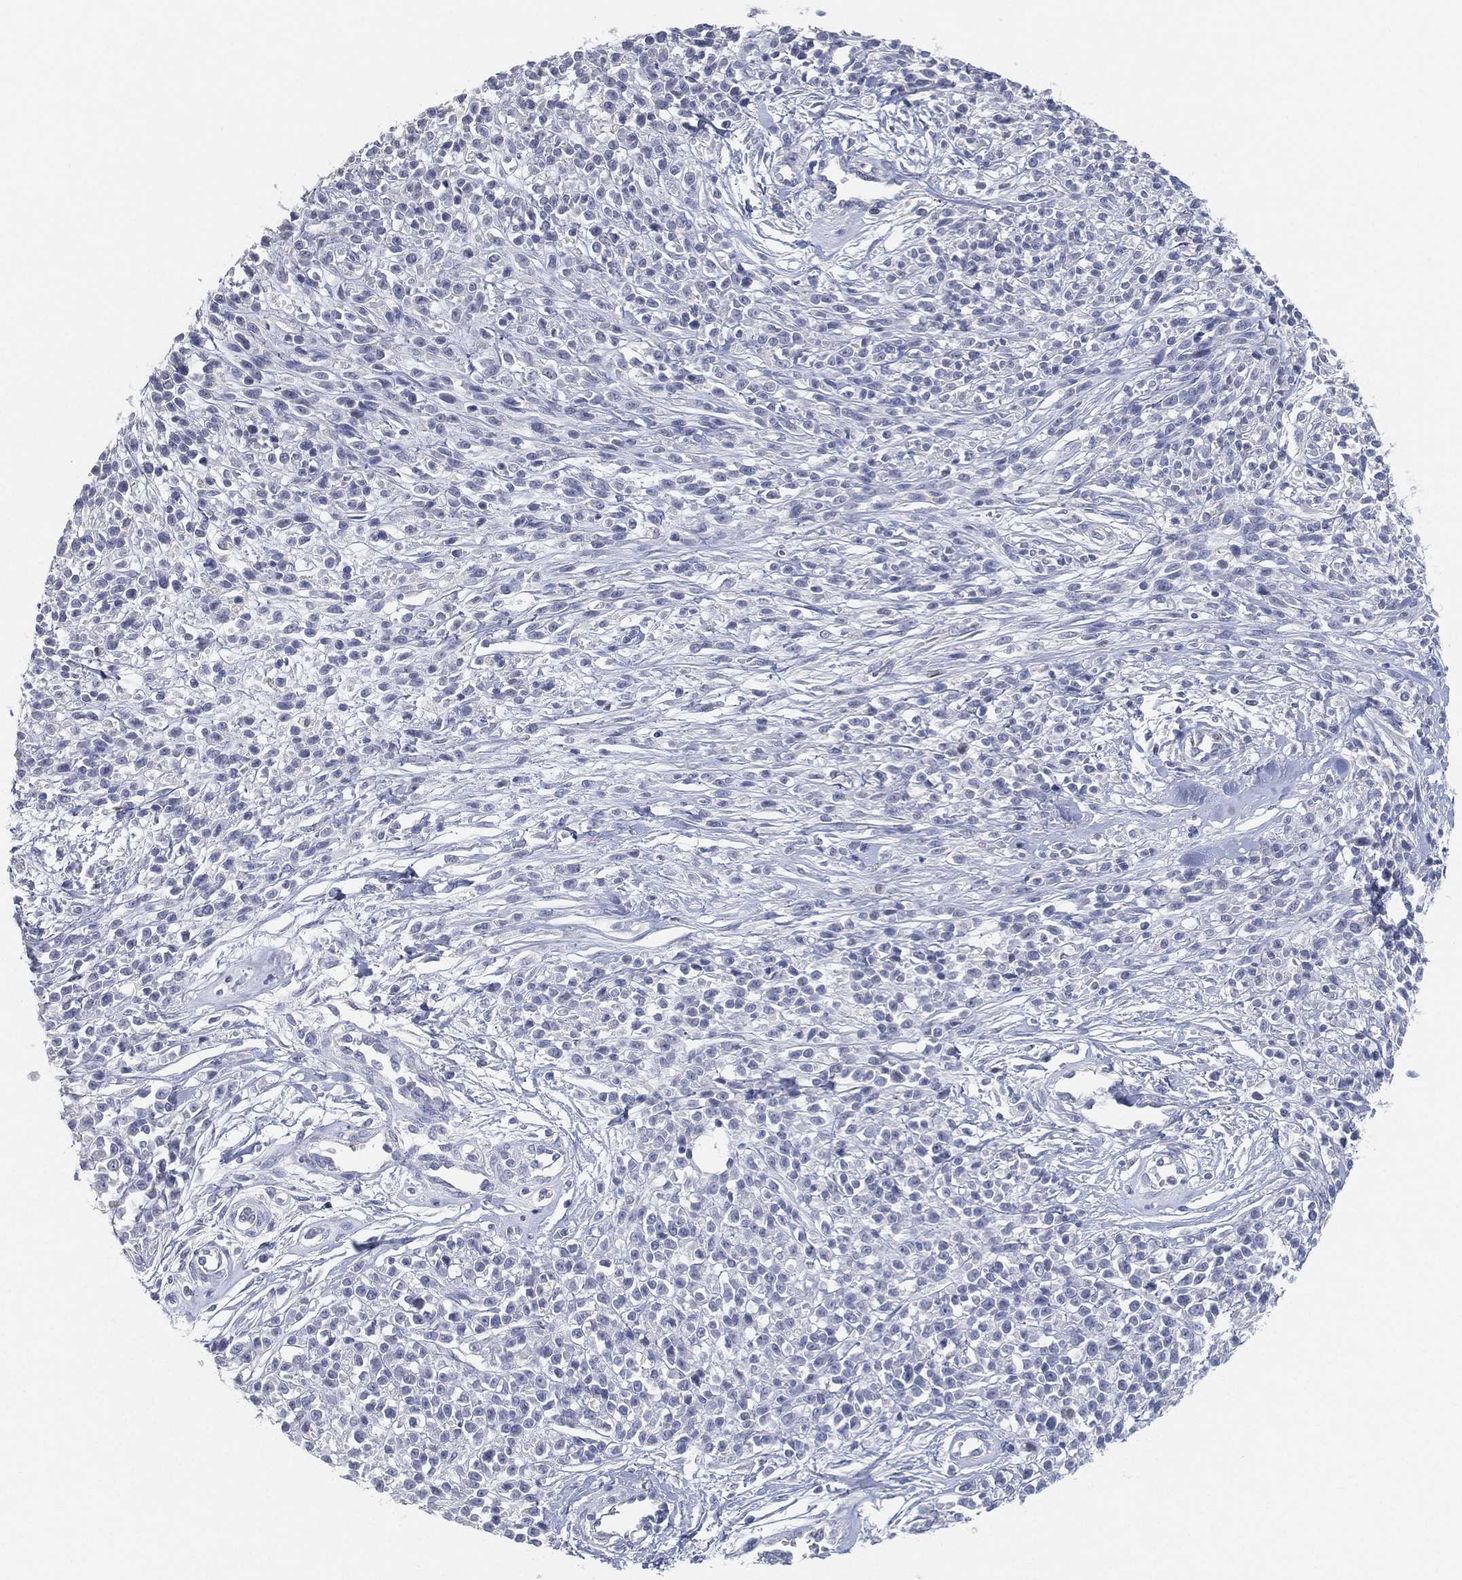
{"staining": {"intensity": "negative", "quantity": "none", "location": "none"}, "tissue": "melanoma", "cell_type": "Tumor cells", "image_type": "cancer", "snomed": [{"axis": "morphology", "description": "Malignant melanoma, NOS"}, {"axis": "topography", "description": "Skin"}, {"axis": "topography", "description": "Skin of trunk"}], "caption": "Immunohistochemistry of malignant melanoma shows no positivity in tumor cells. (Brightfield microscopy of DAB immunohistochemistry (IHC) at high magnification).", "gene": "FAM187B", "patient": {"sex": "male", "age": 74}}